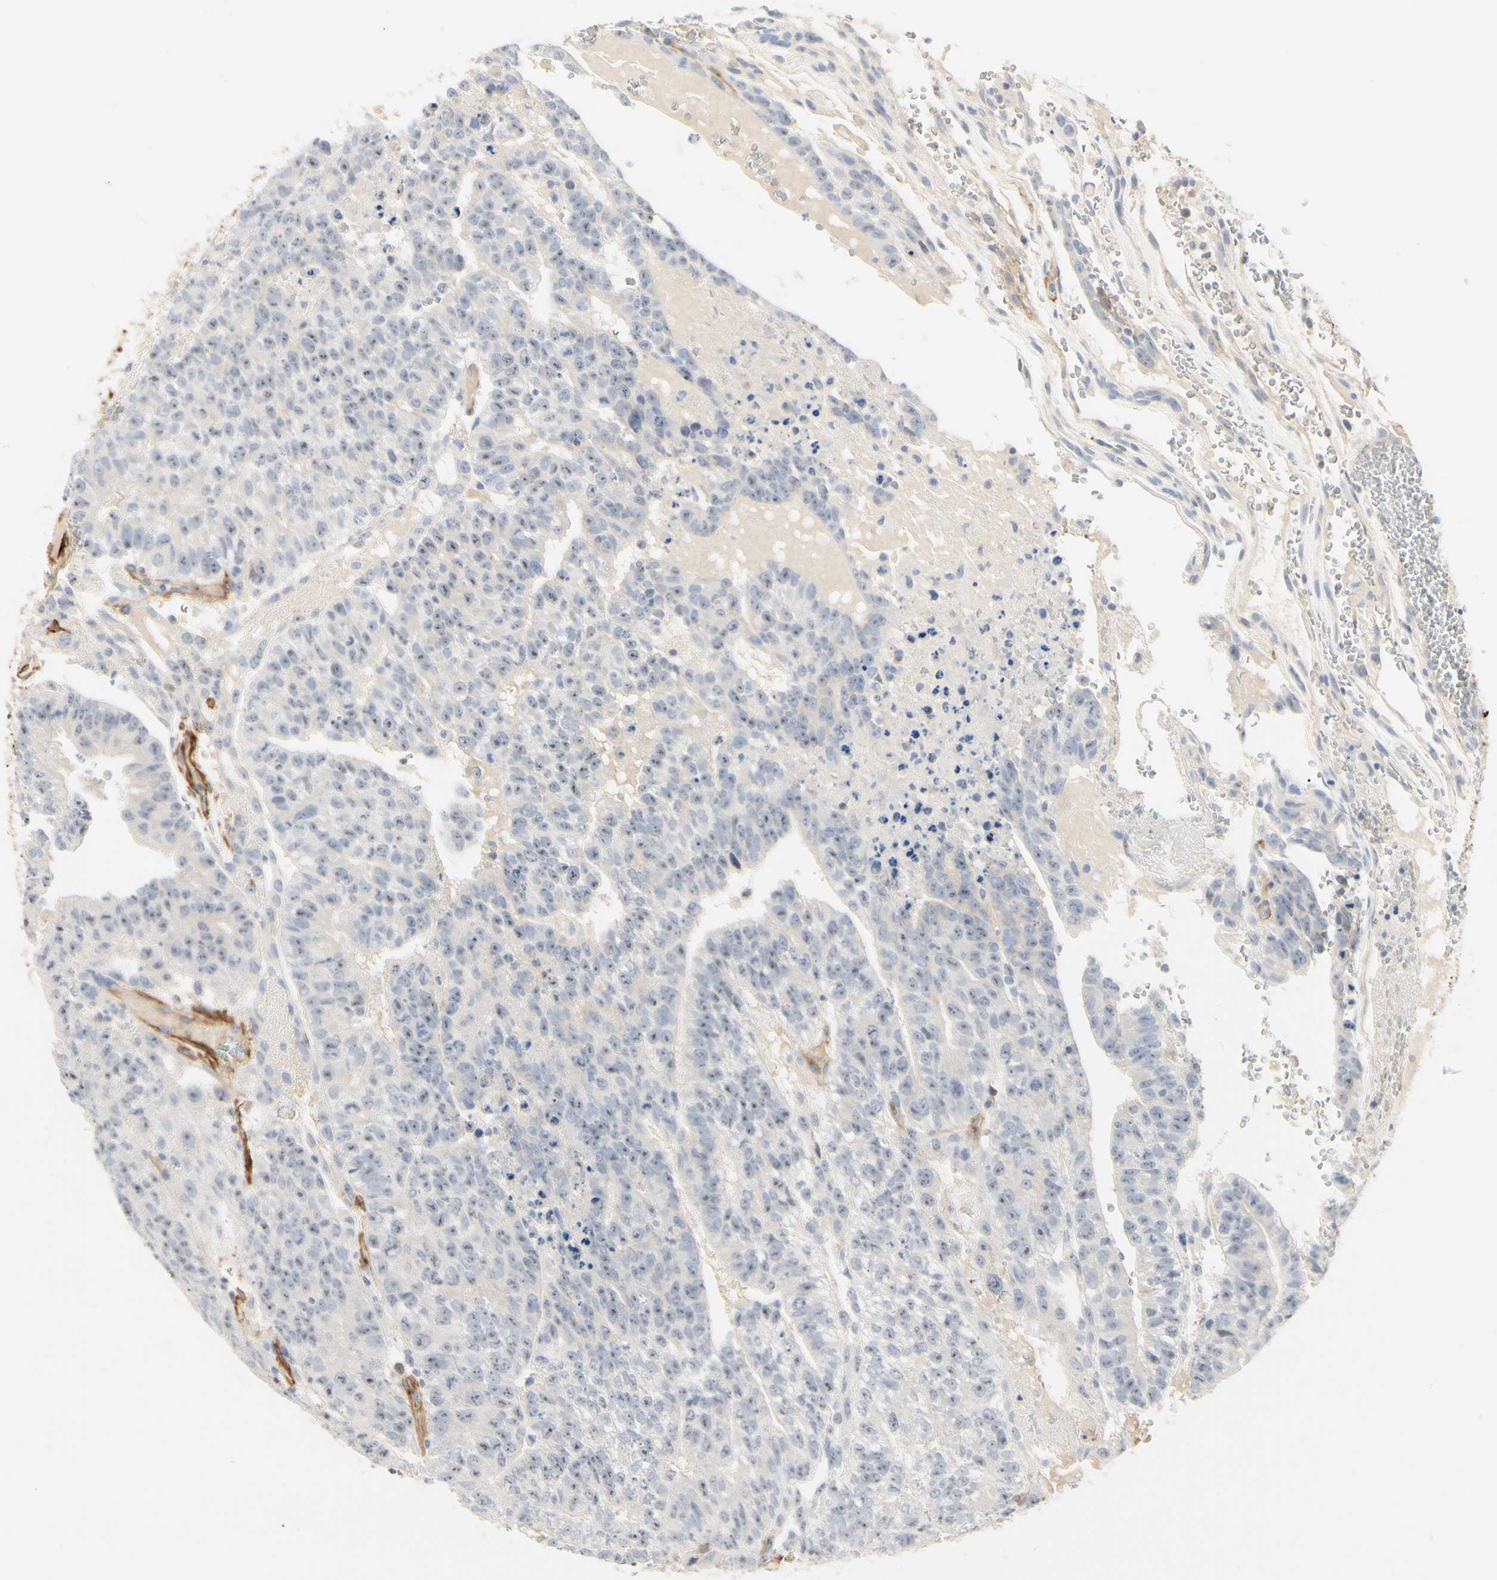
{"staining": {"intensity": "weak", "quantity": "<25%", "location": "nuclear"}, "tissue": "testis cancer", "cell_type": "Tumor cells", "image_type": "cancer", "snomed": [{"axis": "morphology", "description": "Seminoma, NOS"}, {"axis": "morphology", "description": "Carcinoma, Embryonal, NOS"}, {"axis": "topography", "description": "Testis"}], "caption": "The micrograph demonstrates no staining of tumor cells in testis cancer (seminoma).", "gene": "GGT5", "patient": {"sex": "male", "age": 52}}